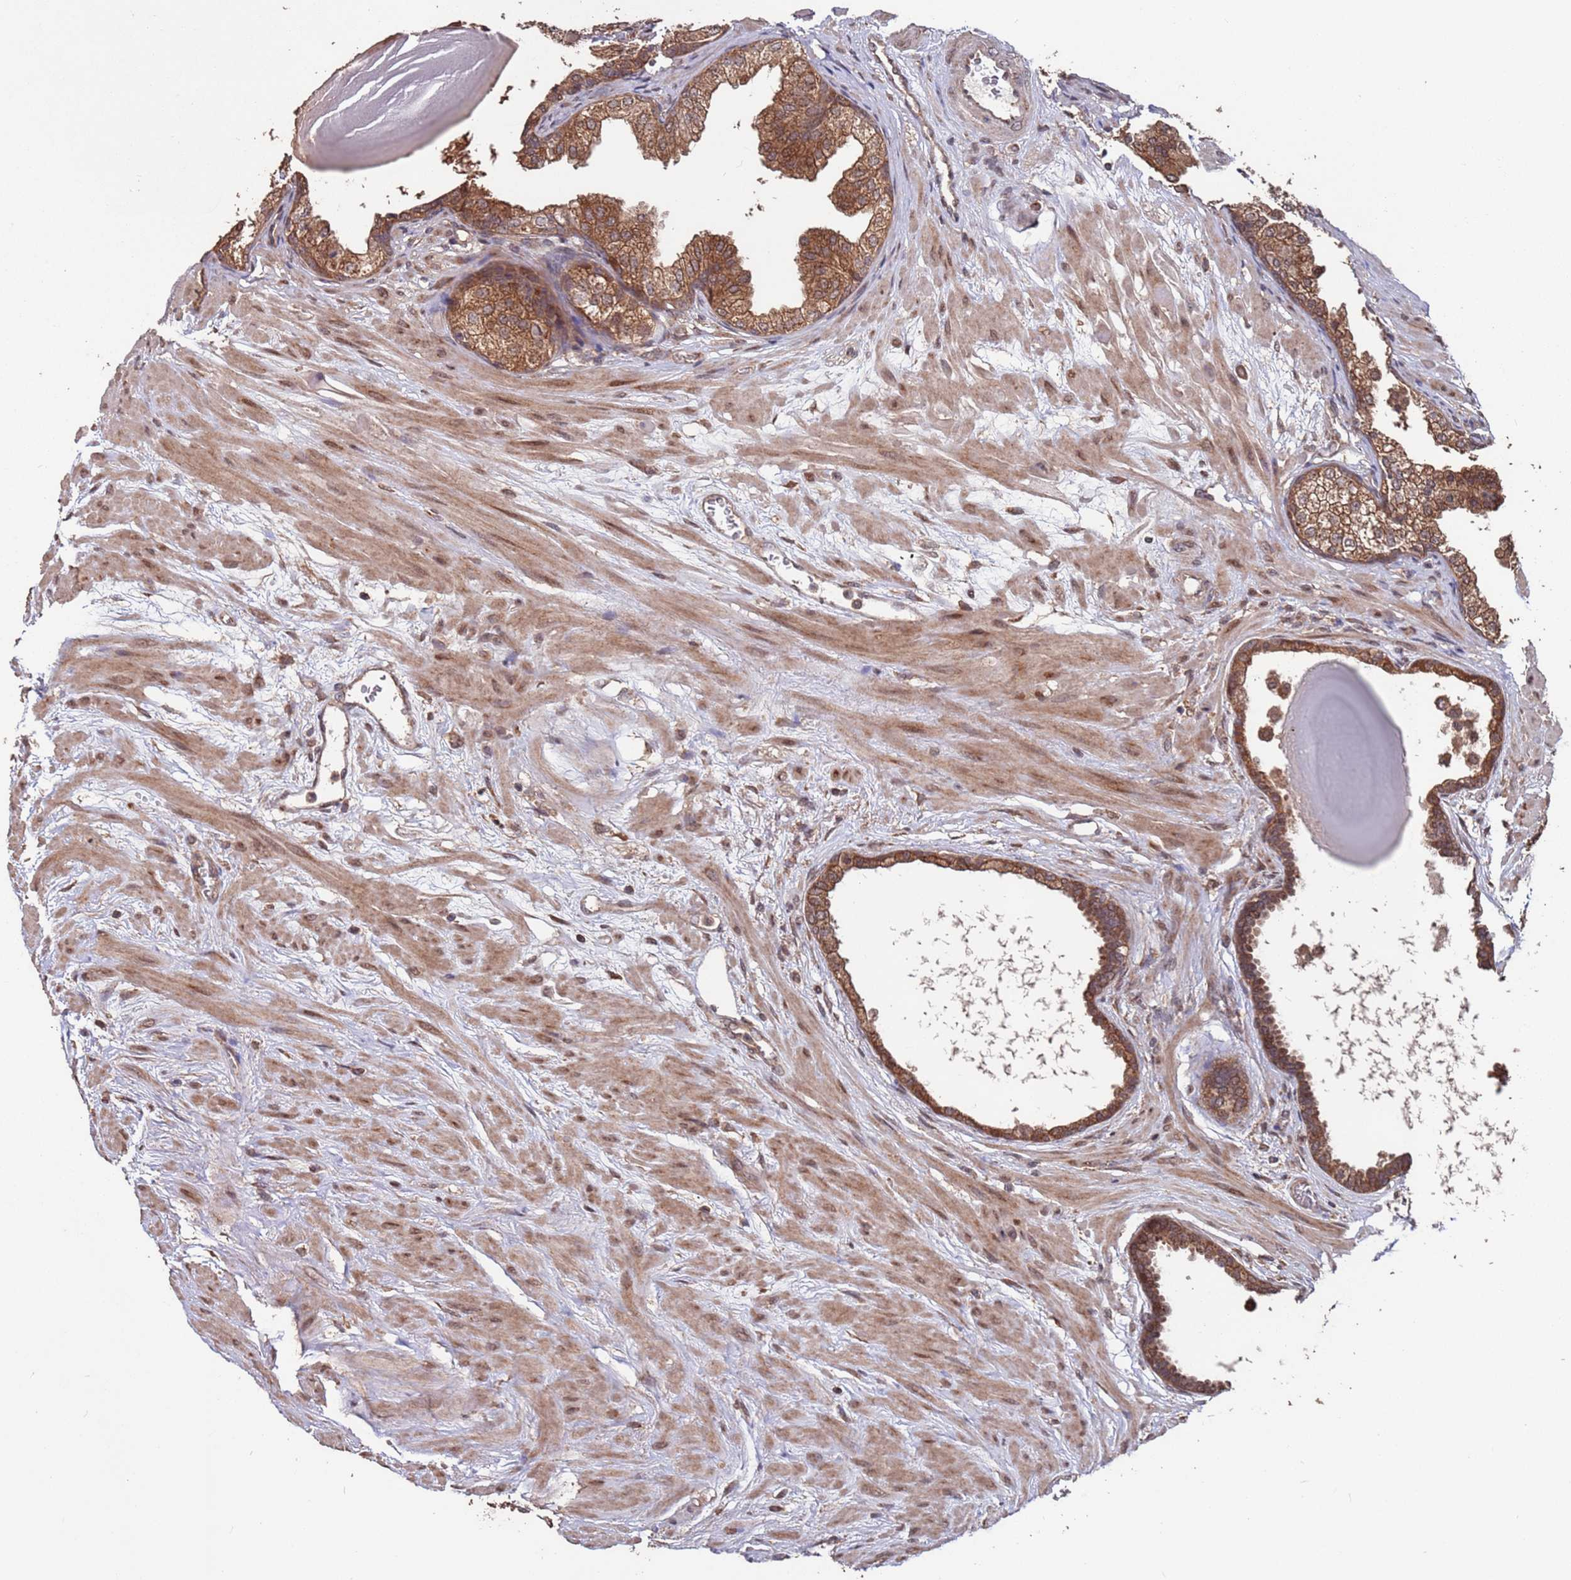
{"staining": {"intensity": "moderate", "quantity": ">75%", "location": "cytoplasmic/membranous"}, "tissue": "prostate", "cell_type": "Glandular cells", "image_type": "normal", "snomed": [{"axis": "morphology", "description": "Normal tissue, NOS"}, {"axis": "topography", "description": "Prostate"}], "caption": "This photomicrograph reveals benign prostate stained with immunohistochemistry (IHC) to label a protein in brown. The cytoplasmic/membranous of glandular cells show moderate positivity for the protein. Nuclei are counter-stained blue.", "gene": "PRR7", "patient": {"sex": "male", "age": 48}}